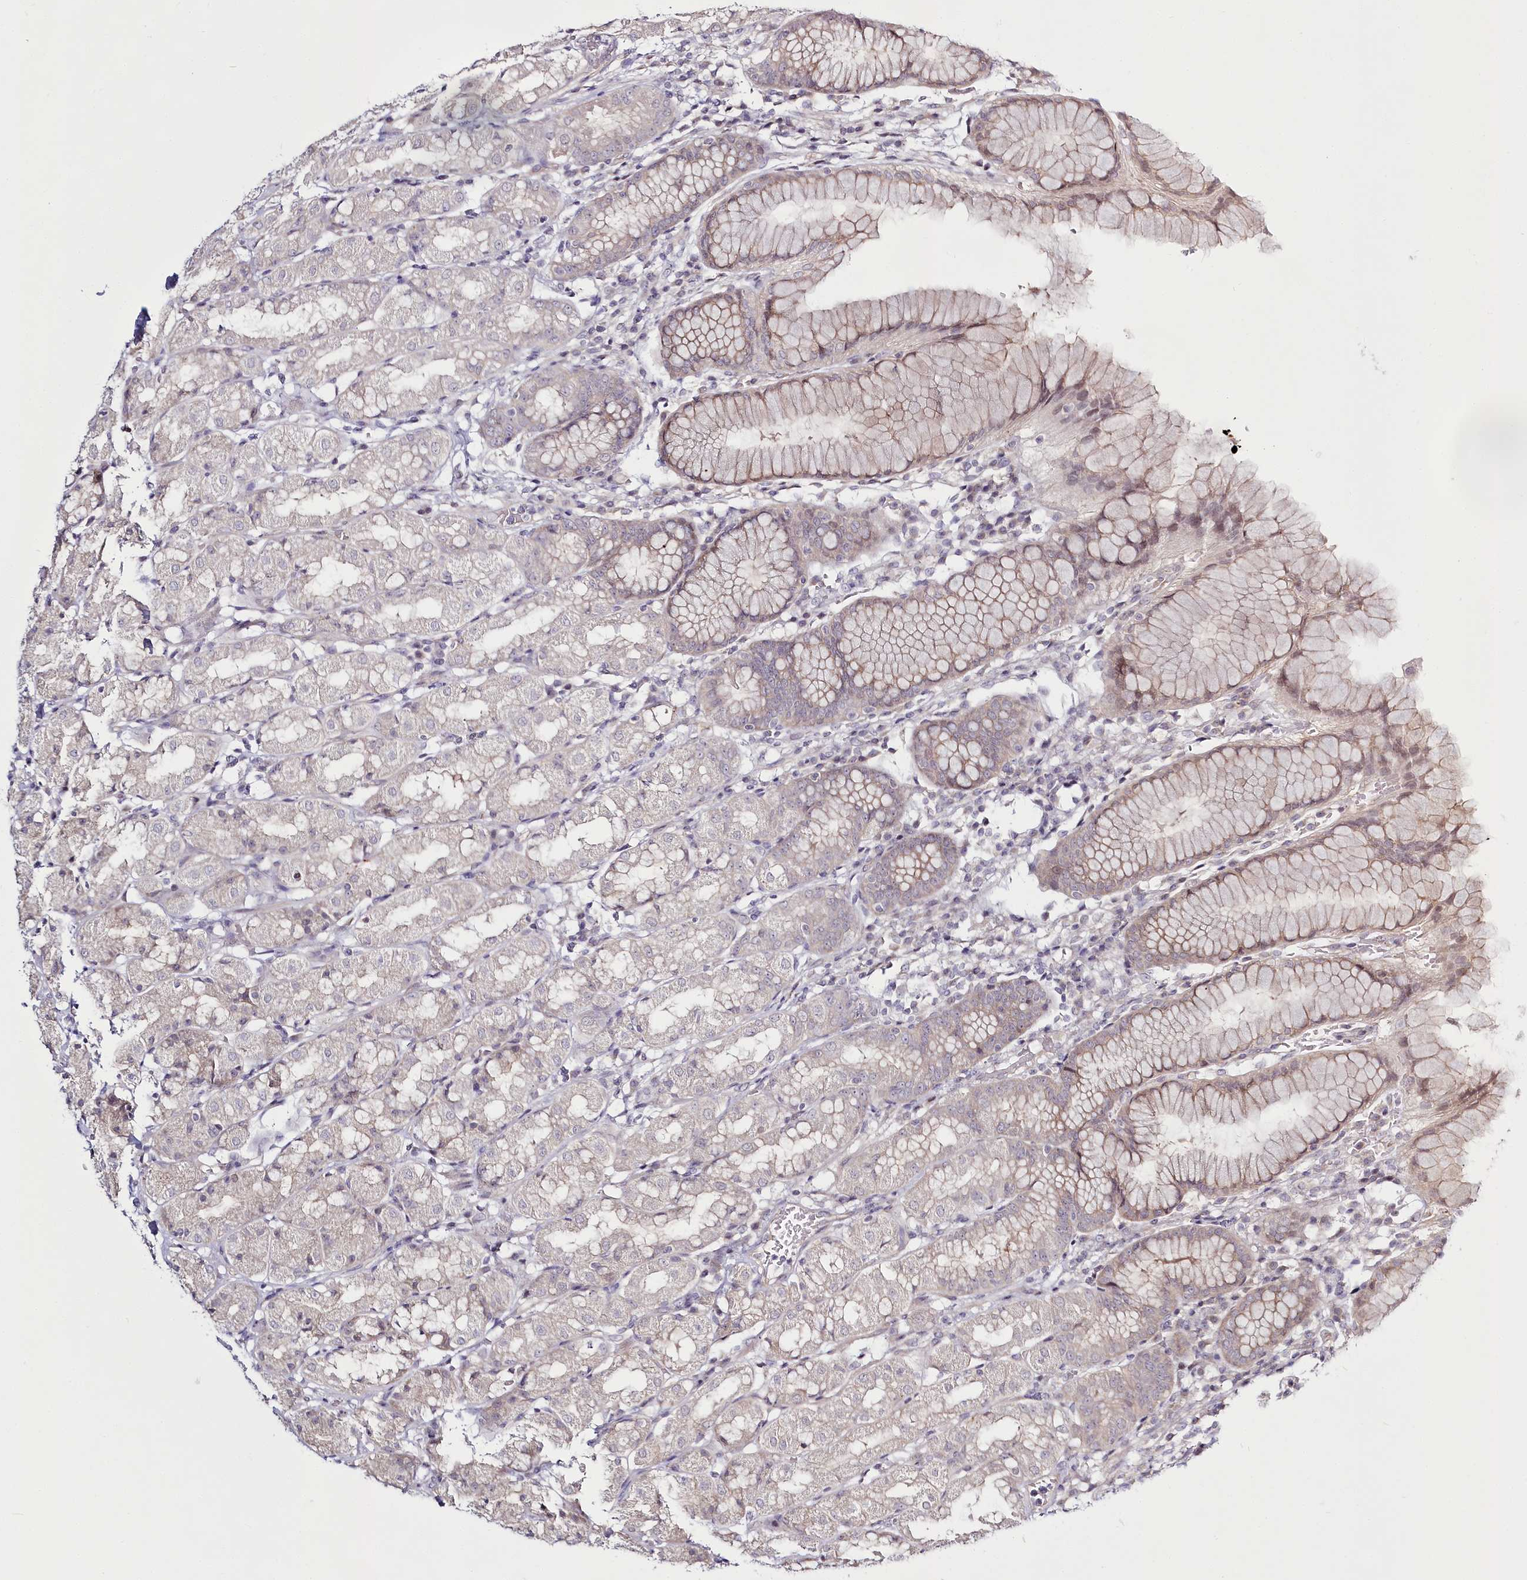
{"staining": {"intensity": "weak", "quantity": "<25%", "location": "cytoplasmic/membranous"}, "tissue": "stomach", "cell_type": "Glandular cells", "image_type": "normal", "snomed": [{"axis": "morphology", "description": "Normal tissue, NOS"}, {"axis": "topography", "description": "Stomach, lower"}], "caption": "IHC of benign human stomach shows no staining in glandular cells.", "gene": "SPINK13", "patient": {"sex": "female", "age": 56}}